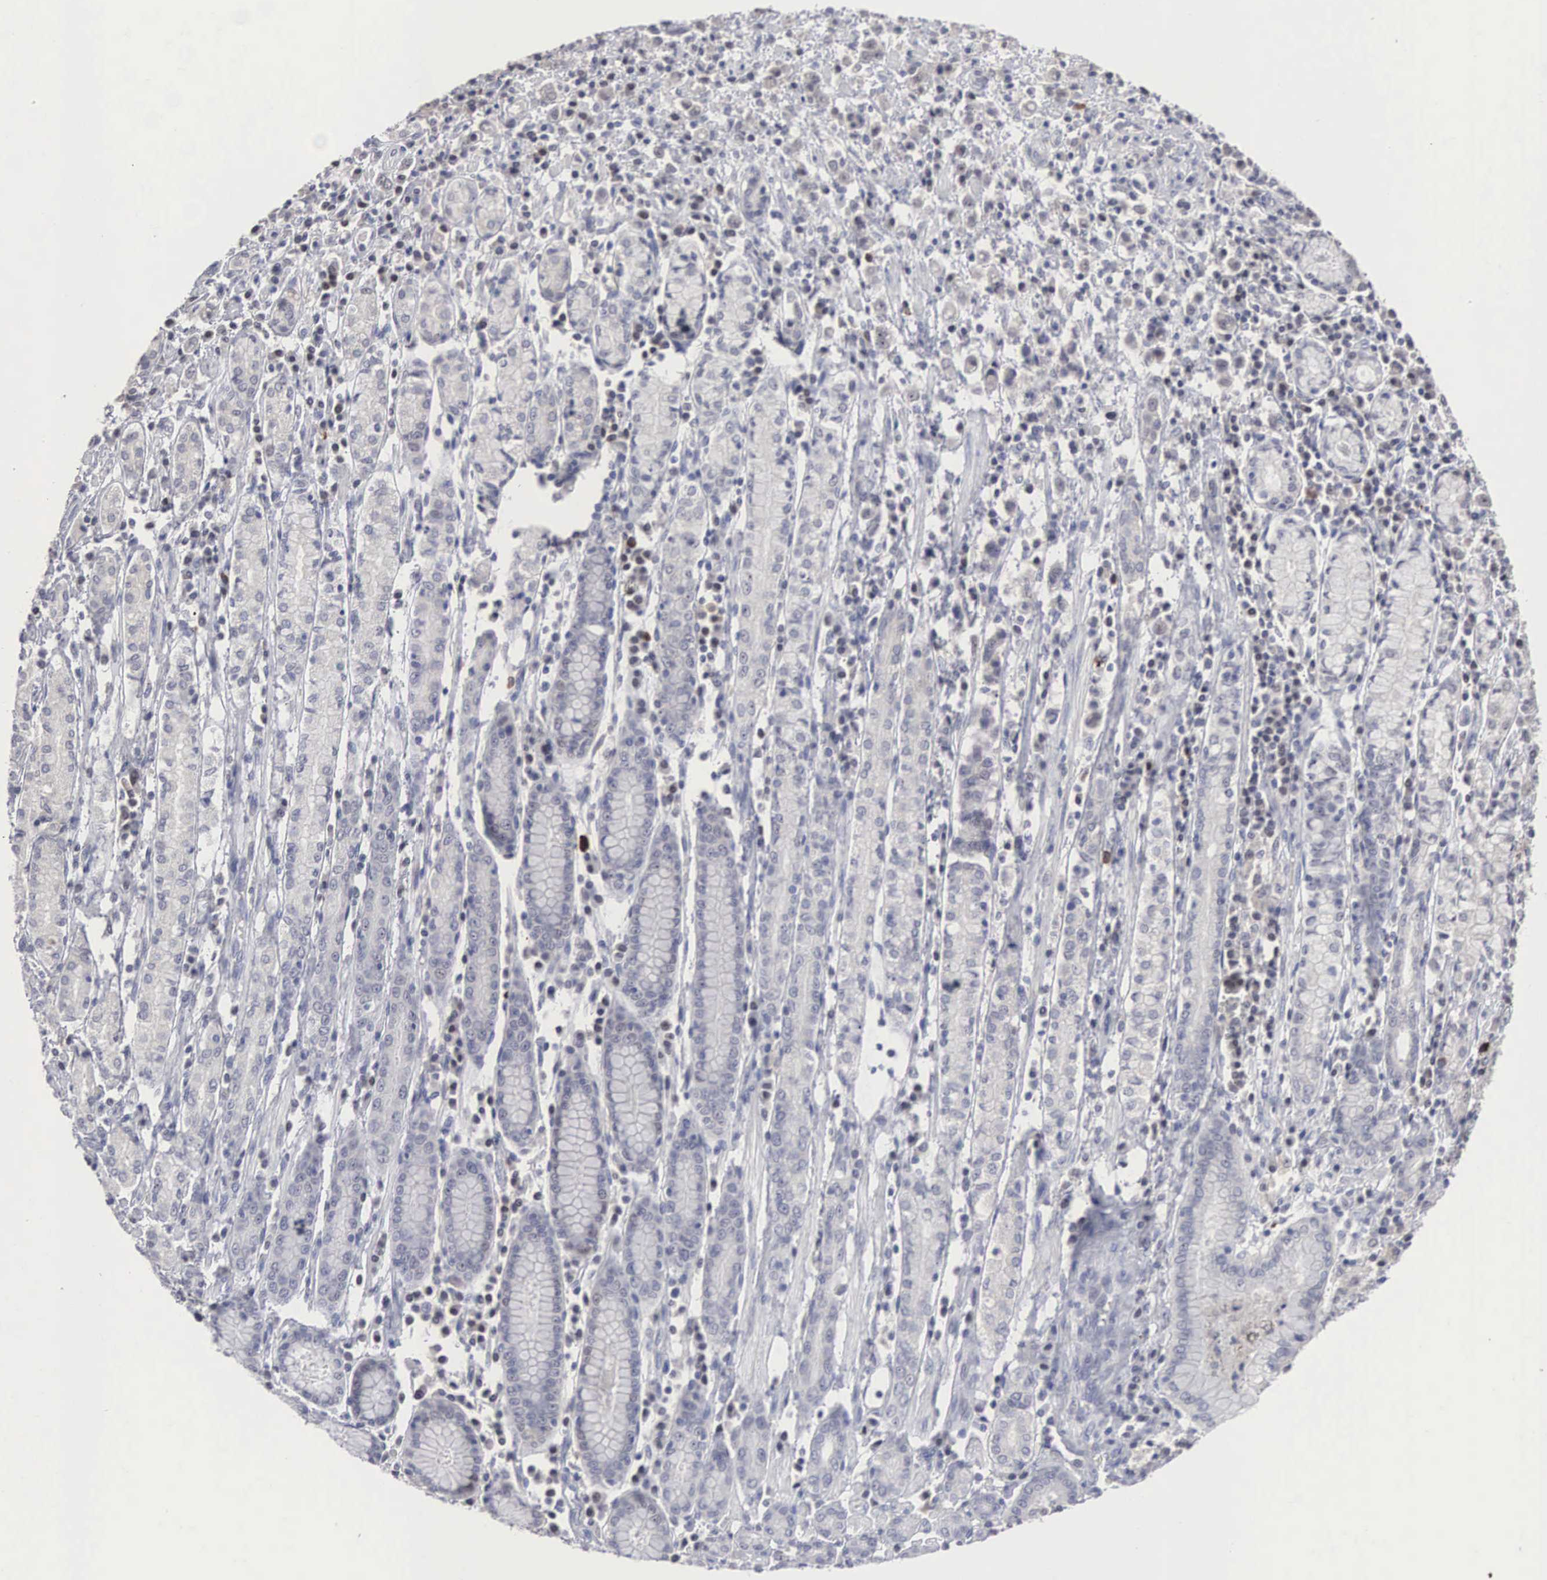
{"staining": {"intensity": "negative", "quantity": "none", "location": "none"}, "tissue": "stomach cancer", "cell_type": "Tumor cells", "image_type": "cancer", "snomed": [{"axis": "morphology", "description": "Adenocarcinoma, NOS"}, {"axis": "topography", "description": "Stomach, lower"}], "caption": "There is no significant staining in tumor cells of stomach adenocarcinoma.", "gene": "ACOT4", "patient": {"sex": "male", "age": 88}}